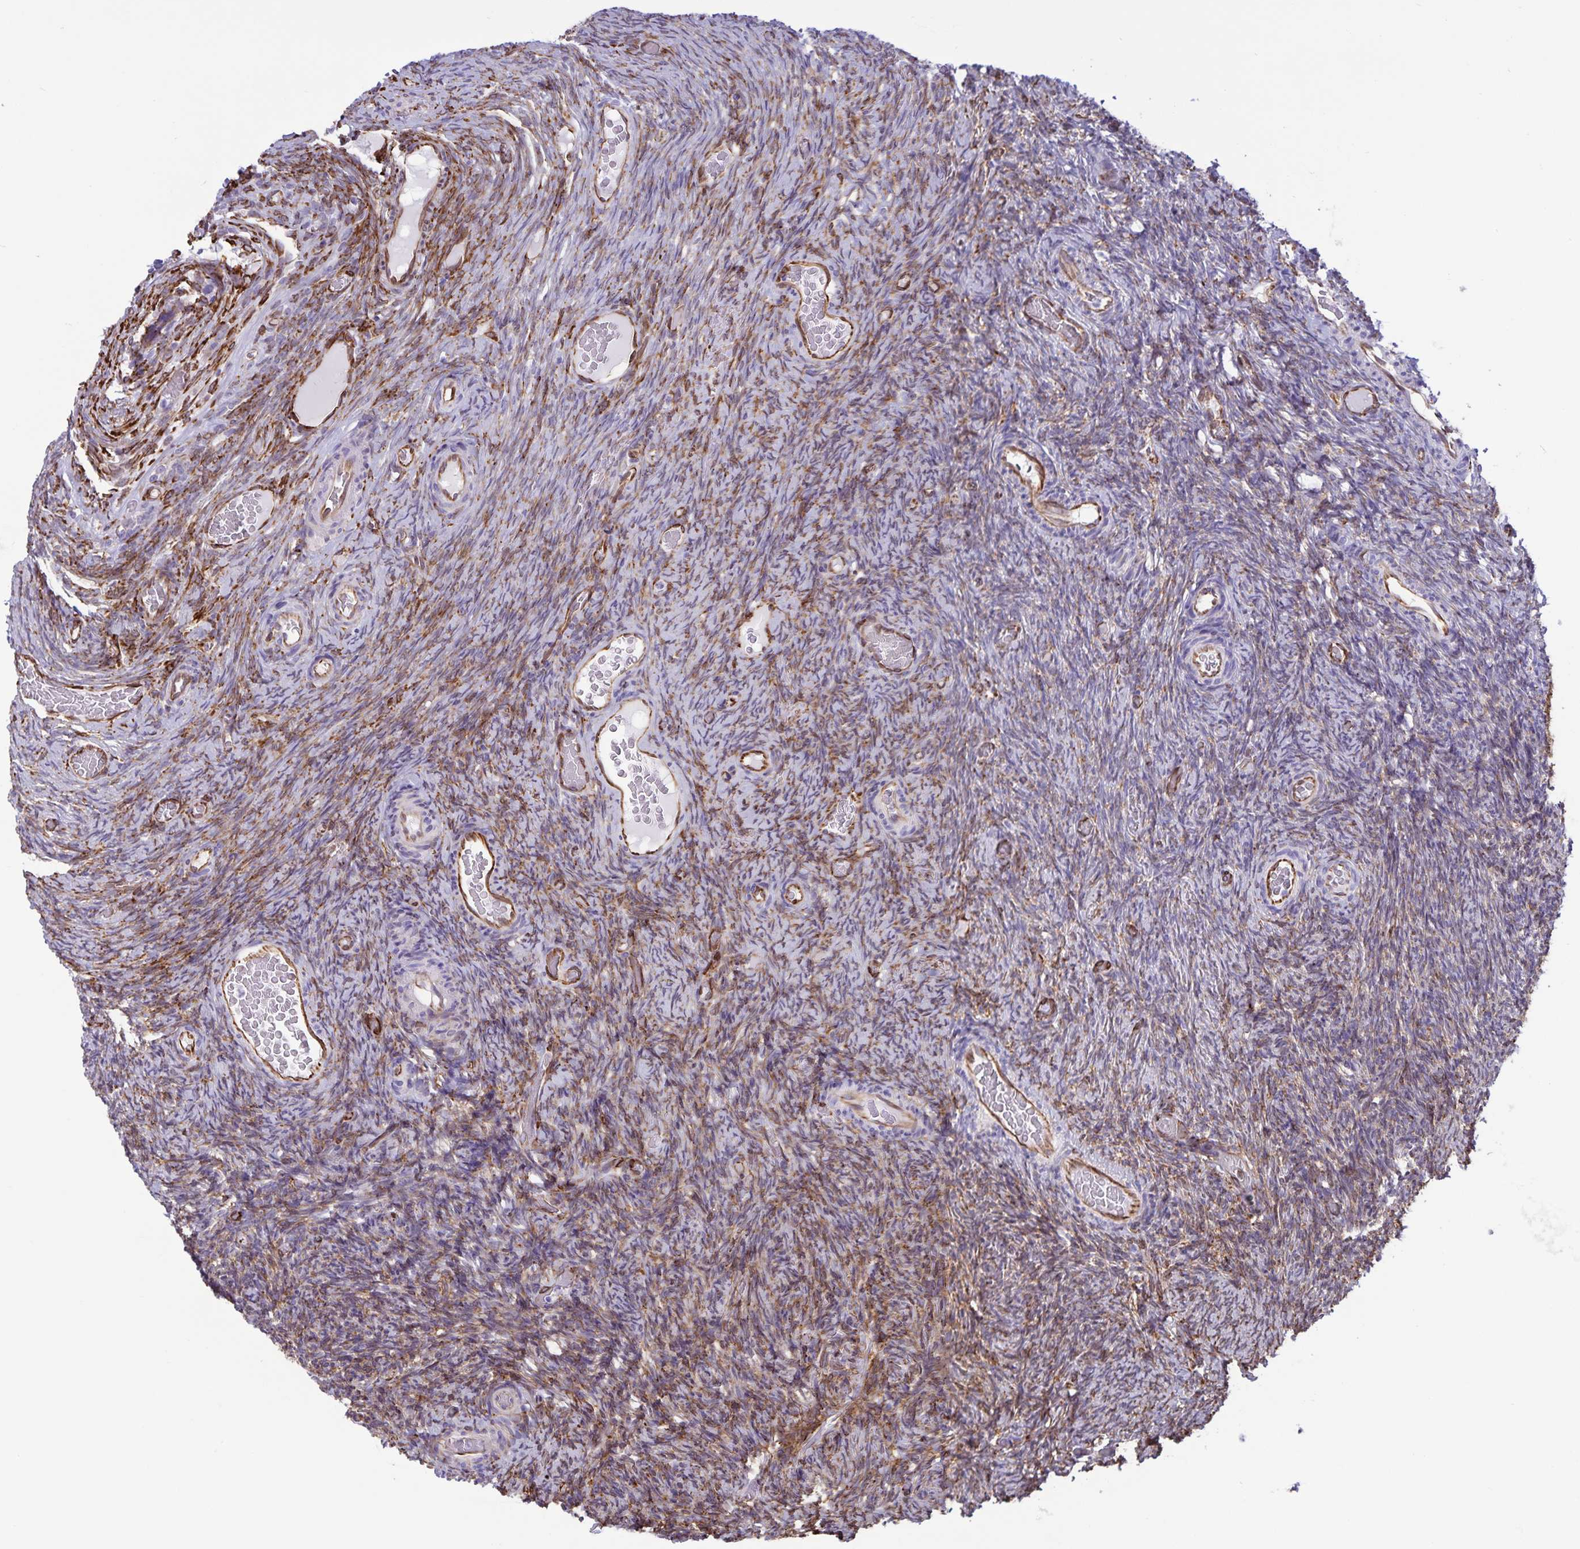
{"staining": {"intensity": "moderate", "quantity": "25%-75%", "location": "cytoplasmic/membranous"}, "tissue": "ovary", "cell_type": "Ovarian stroma cells", "image_type": "normal", "snomed": [{"axis": "morphology", "description": "Normal tissue, NOS"}, {"axis": "topography", "description": "Ovary"}], "caption": "Ovary stained with immunohistochemistry (IHC) demonstrates moderate cytoplasmic/membranous staining in approximately 25%-75% of ovarian stroma cells.", "gene": "RCN1", "patient": {"sex": "female", "age": 34}}